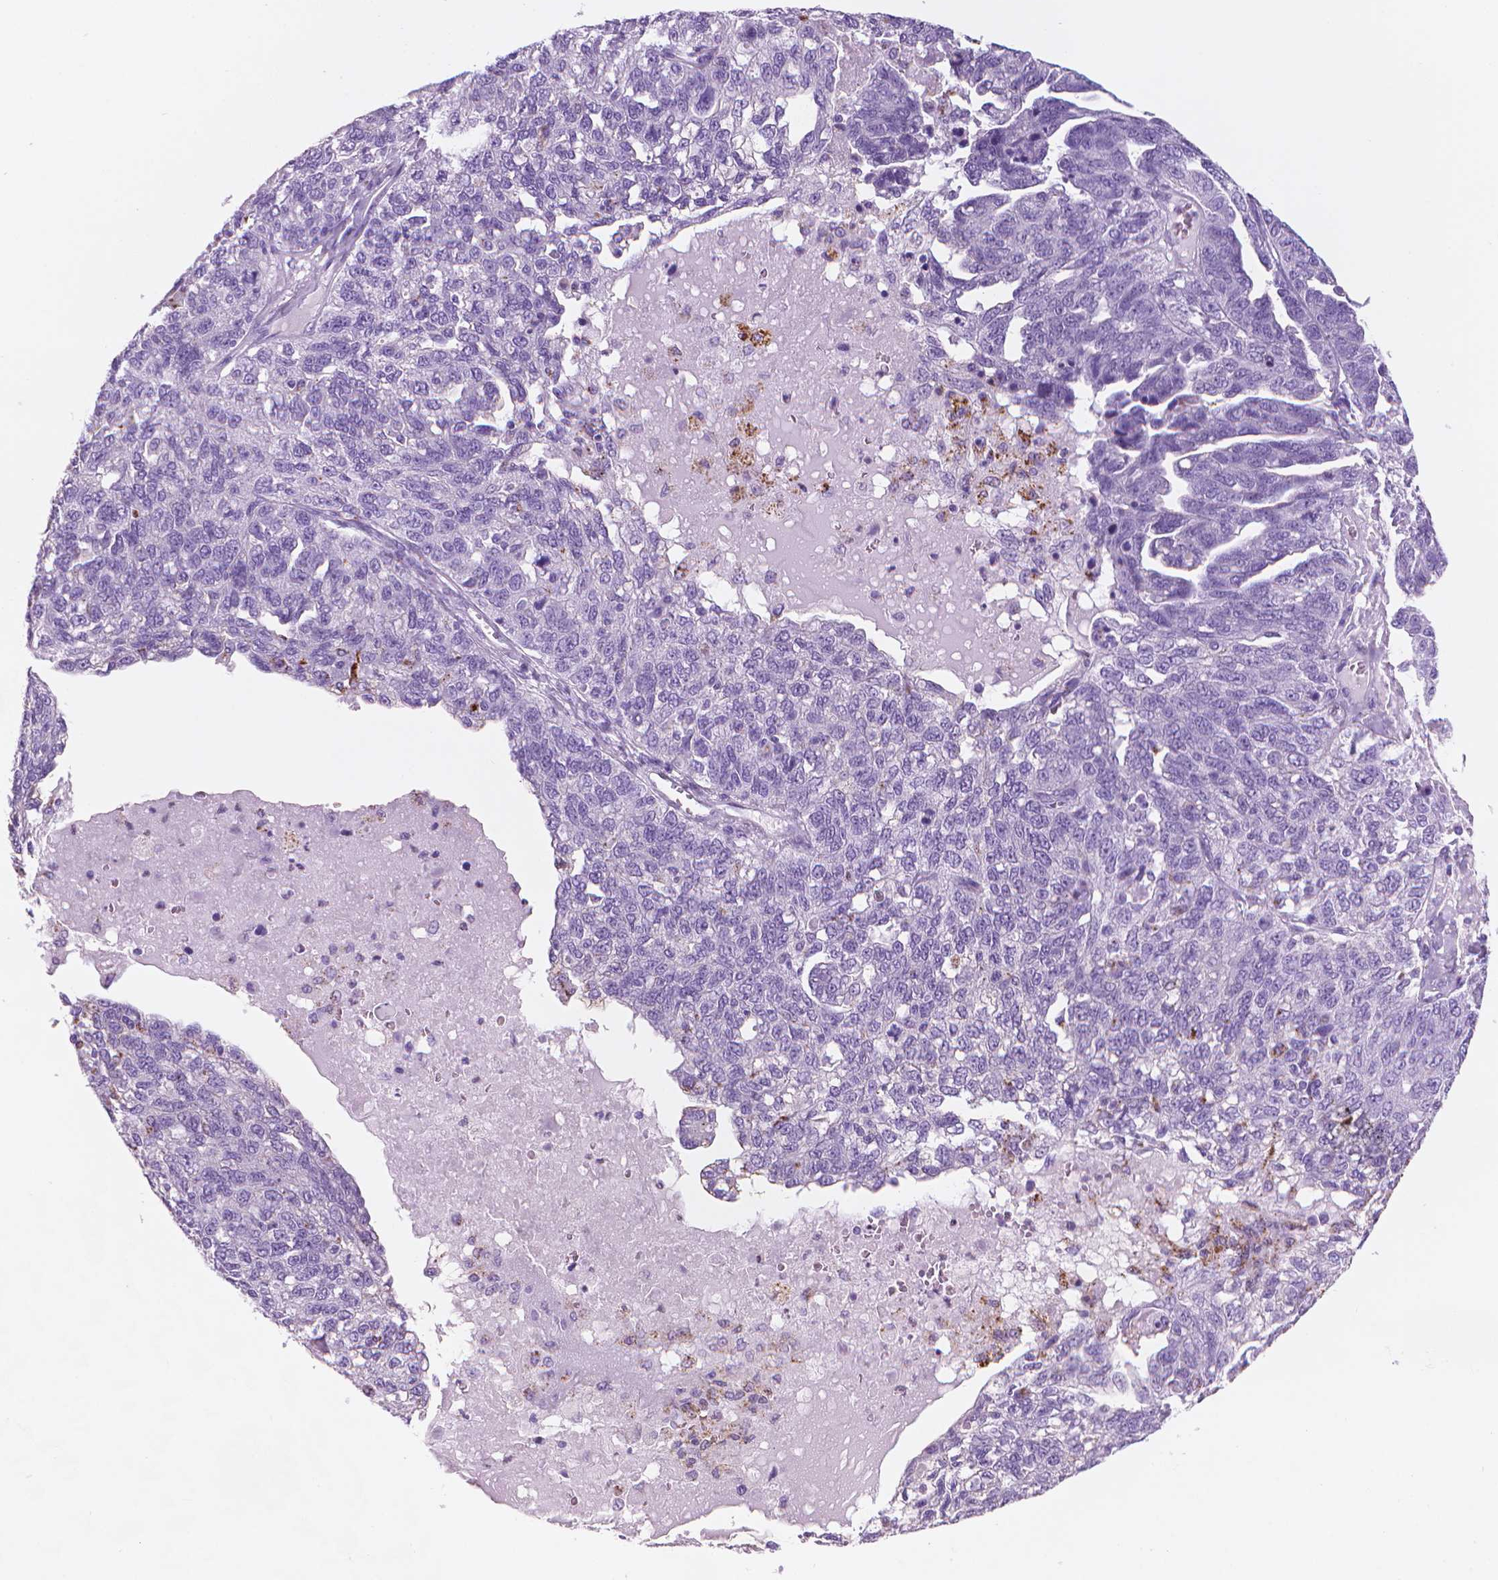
{"staining": {"intensity": "negative", "quantity": "none", "location": "none"}, "tissue": "ovarian cancer", "cell_type": "Tumor cells", "image_type": "cancer", "snomed": [{"axis": "morphology", "description": "Cystadenocarcinoma, serous, NOS"}, {"axis": "topography", "description": "Ovary"}], "caption": "IHC micrograph of human ovarian cancer (serous cystadenocarcinoma) stained for a protein (brown), which demonstrates no positivity in tumor cells. (DAB (3,3'-diaminobenzidine) immunohistochemistry with hematoxylin counter stain).", "gene": "TTC29", "patient": {"sex": "female", "age": 71}}